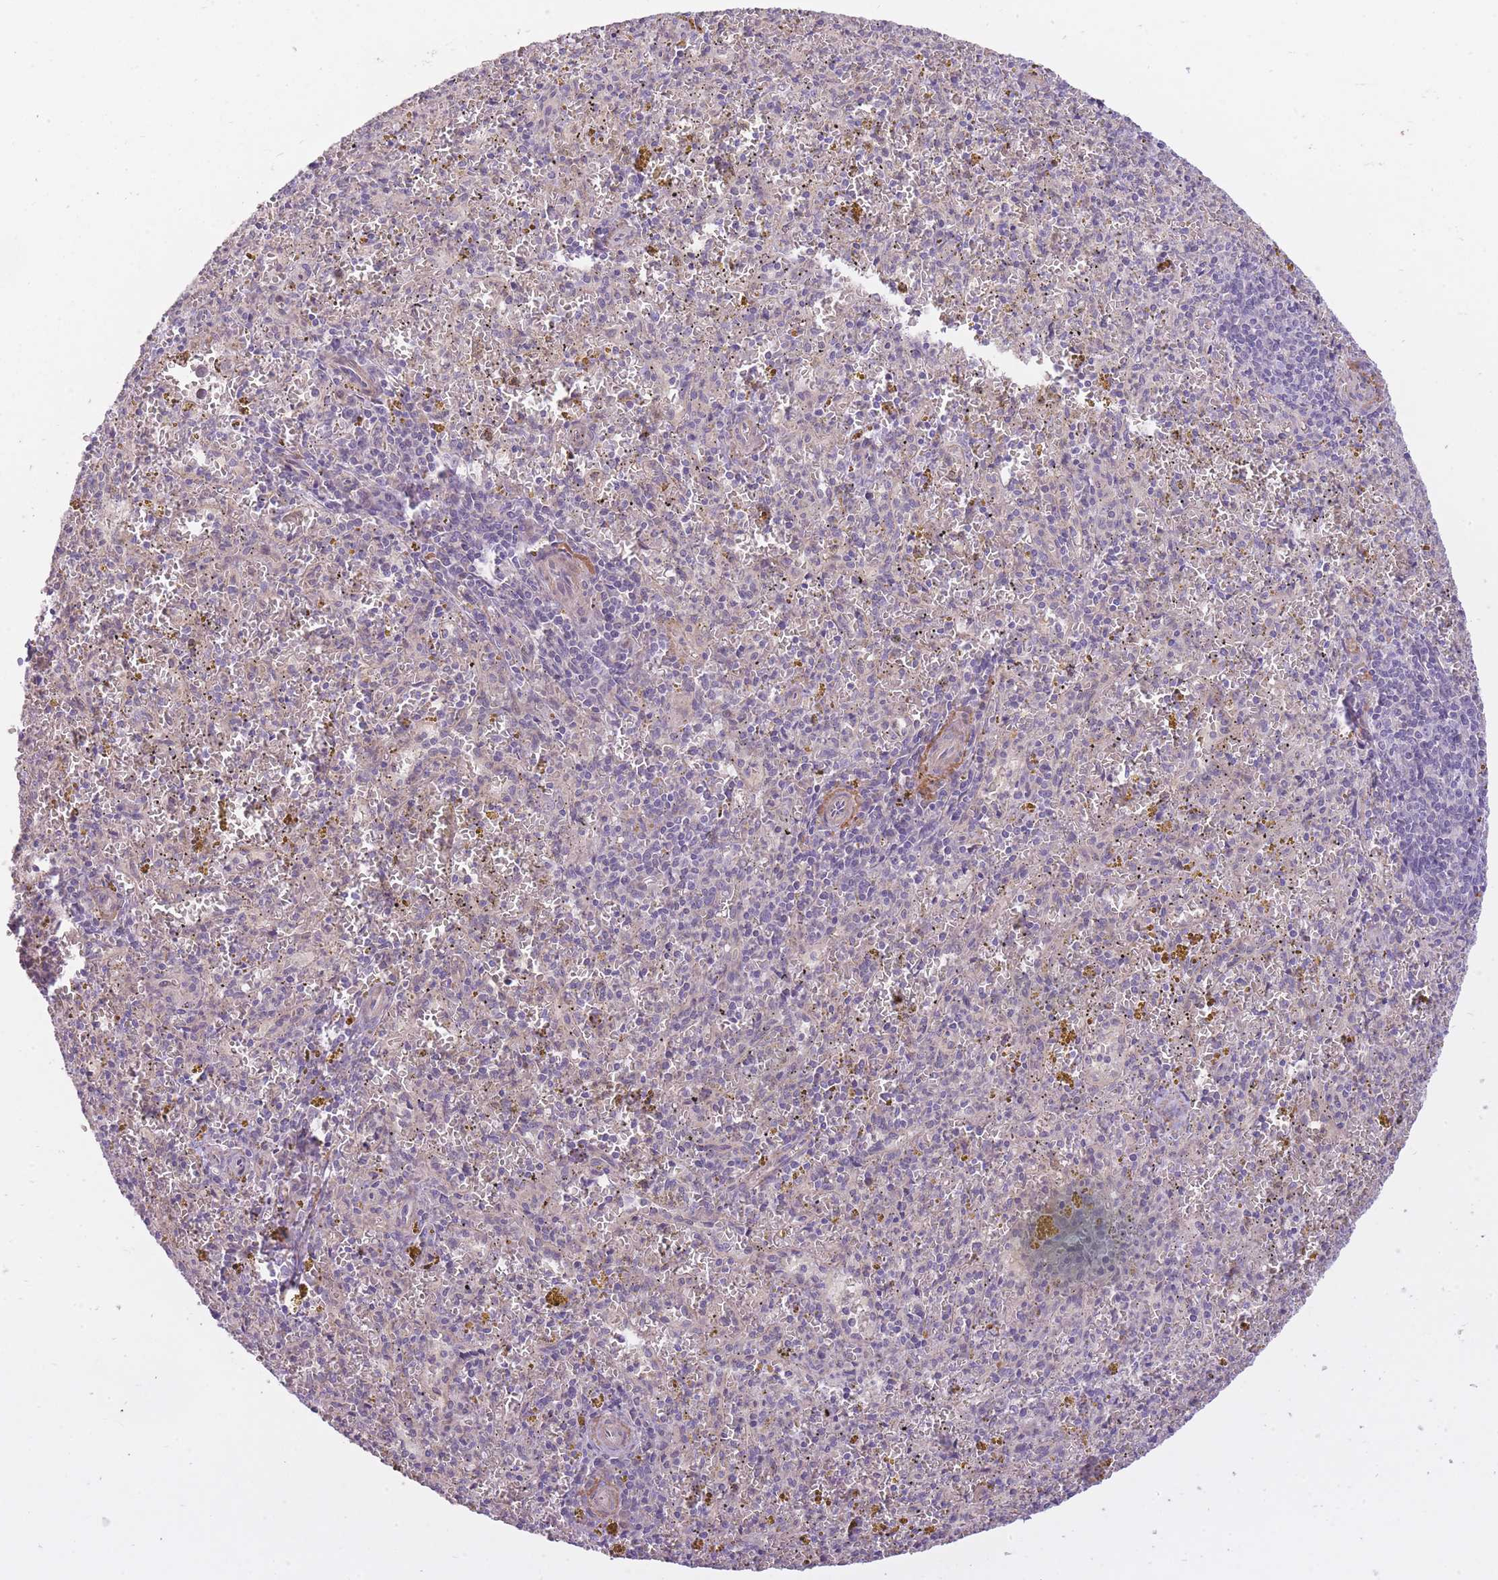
{"staining": {"intensity": "negative", "quantity": "none", "location": "none"}, "tissue": "spleen", "cell_type": "Cells in red pulp", "image_type": "normal", "snomed": [{"axis": "morphology", "description": "Normal tissue, NOS"}, {"axis": "topography", "description": "Spleen"}], "caption": "Cells in red pulp are negative for protein expression in normal human spleen. (DAB (3,3'-diaminobenzidine) immunohistochemistry (IHC) visualized using brightfield microscopy, high magnification).", "gene": "REV1", "patient": {"sex": "male", "age": 57}}